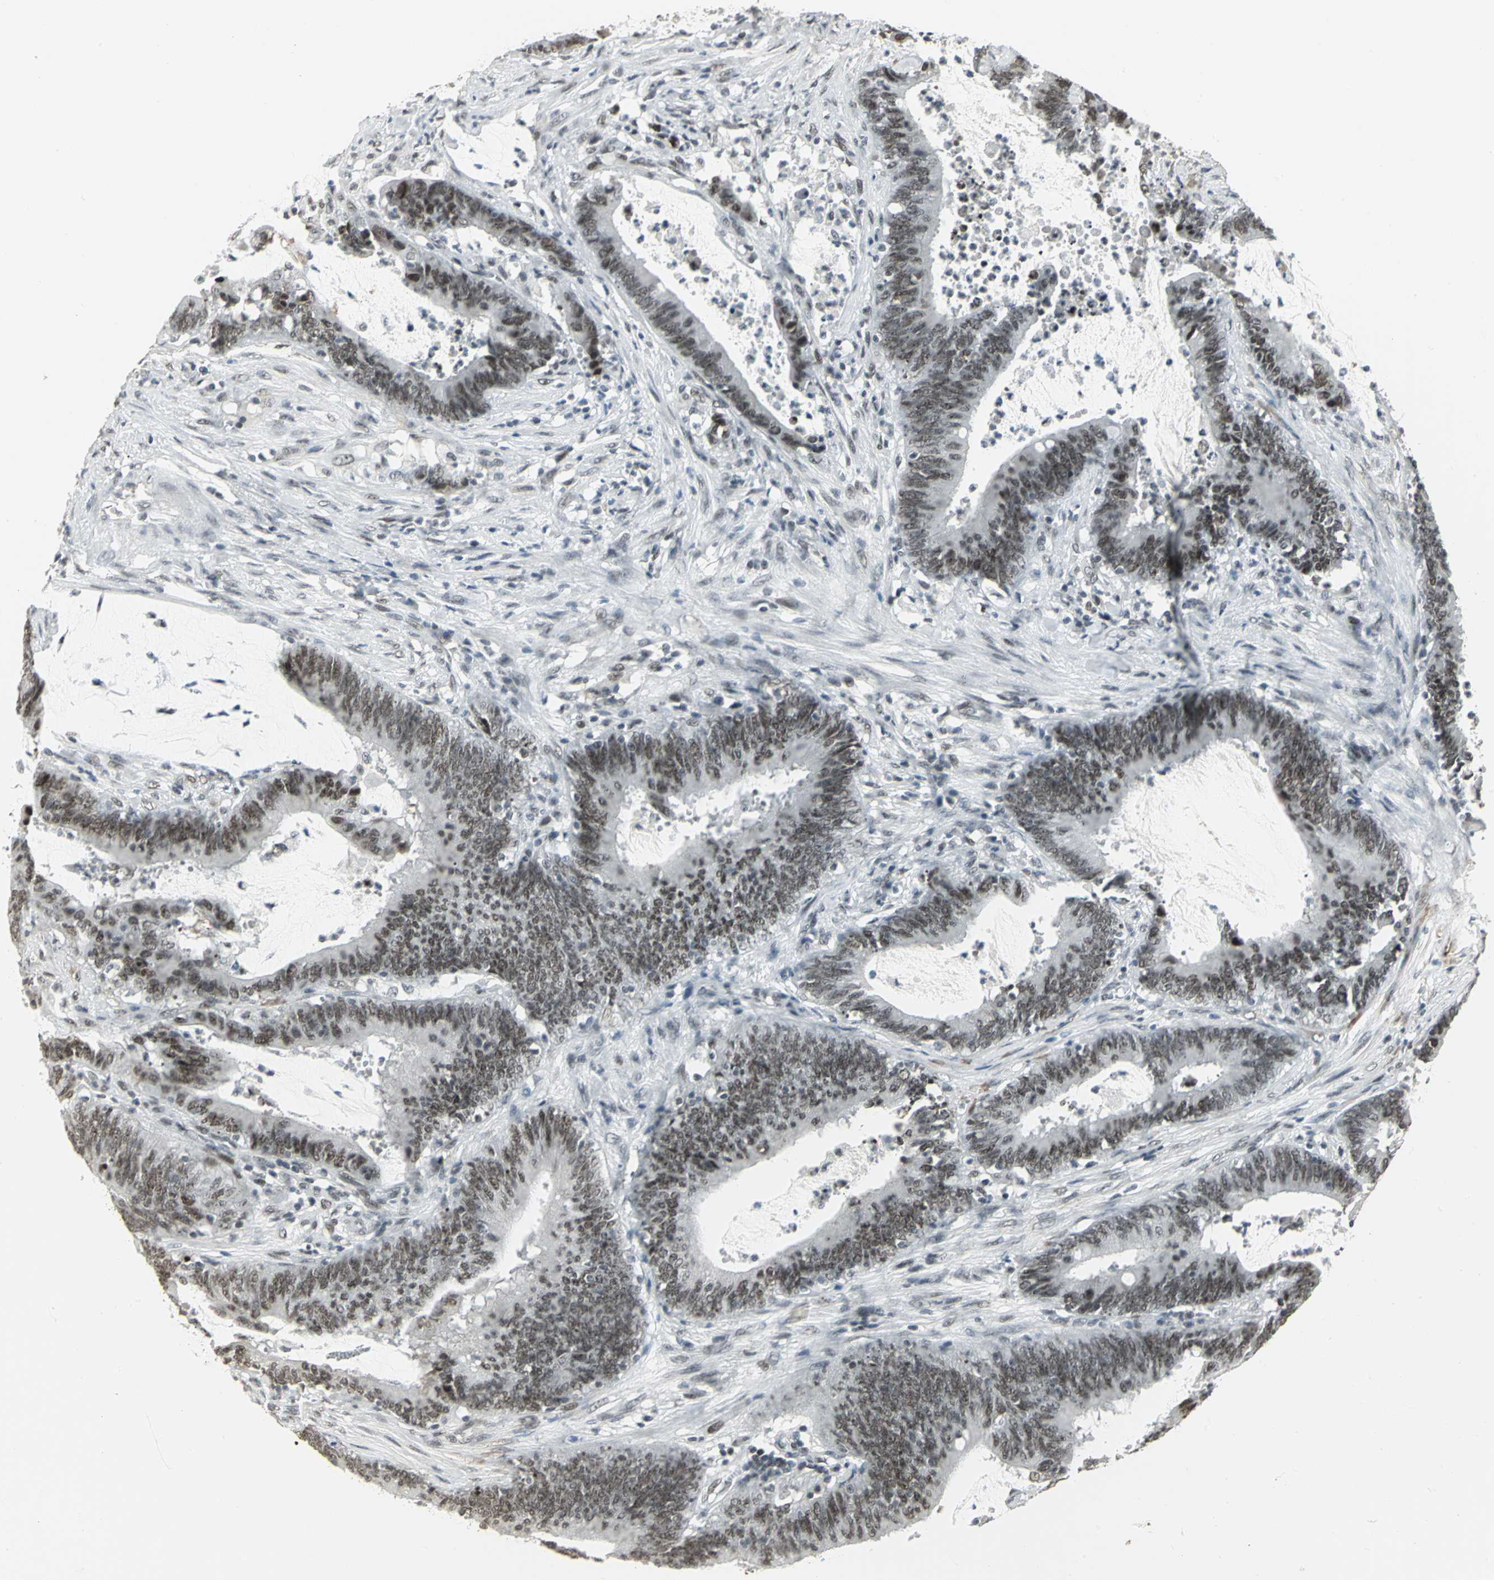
{"staining": {"intensity": "moderate", "quantity": ">75%", "location": "nuclear"}, "tissue": "colorectal cancer", "cell_type": "Tumor cells", "image_type": "cancer", "snomed": [{"axis": "morphology", "description": "Adenocarcinoma, NOS"}, {"axis": "topography", "description": "Rectum"}], "caption": "A brown stain highlights moderate nuclear expression of a protein in human colorectal adenocarcinoma tumor cells.", "gene": "CBX3", "patient": {"sex": "female", "age": 66}}